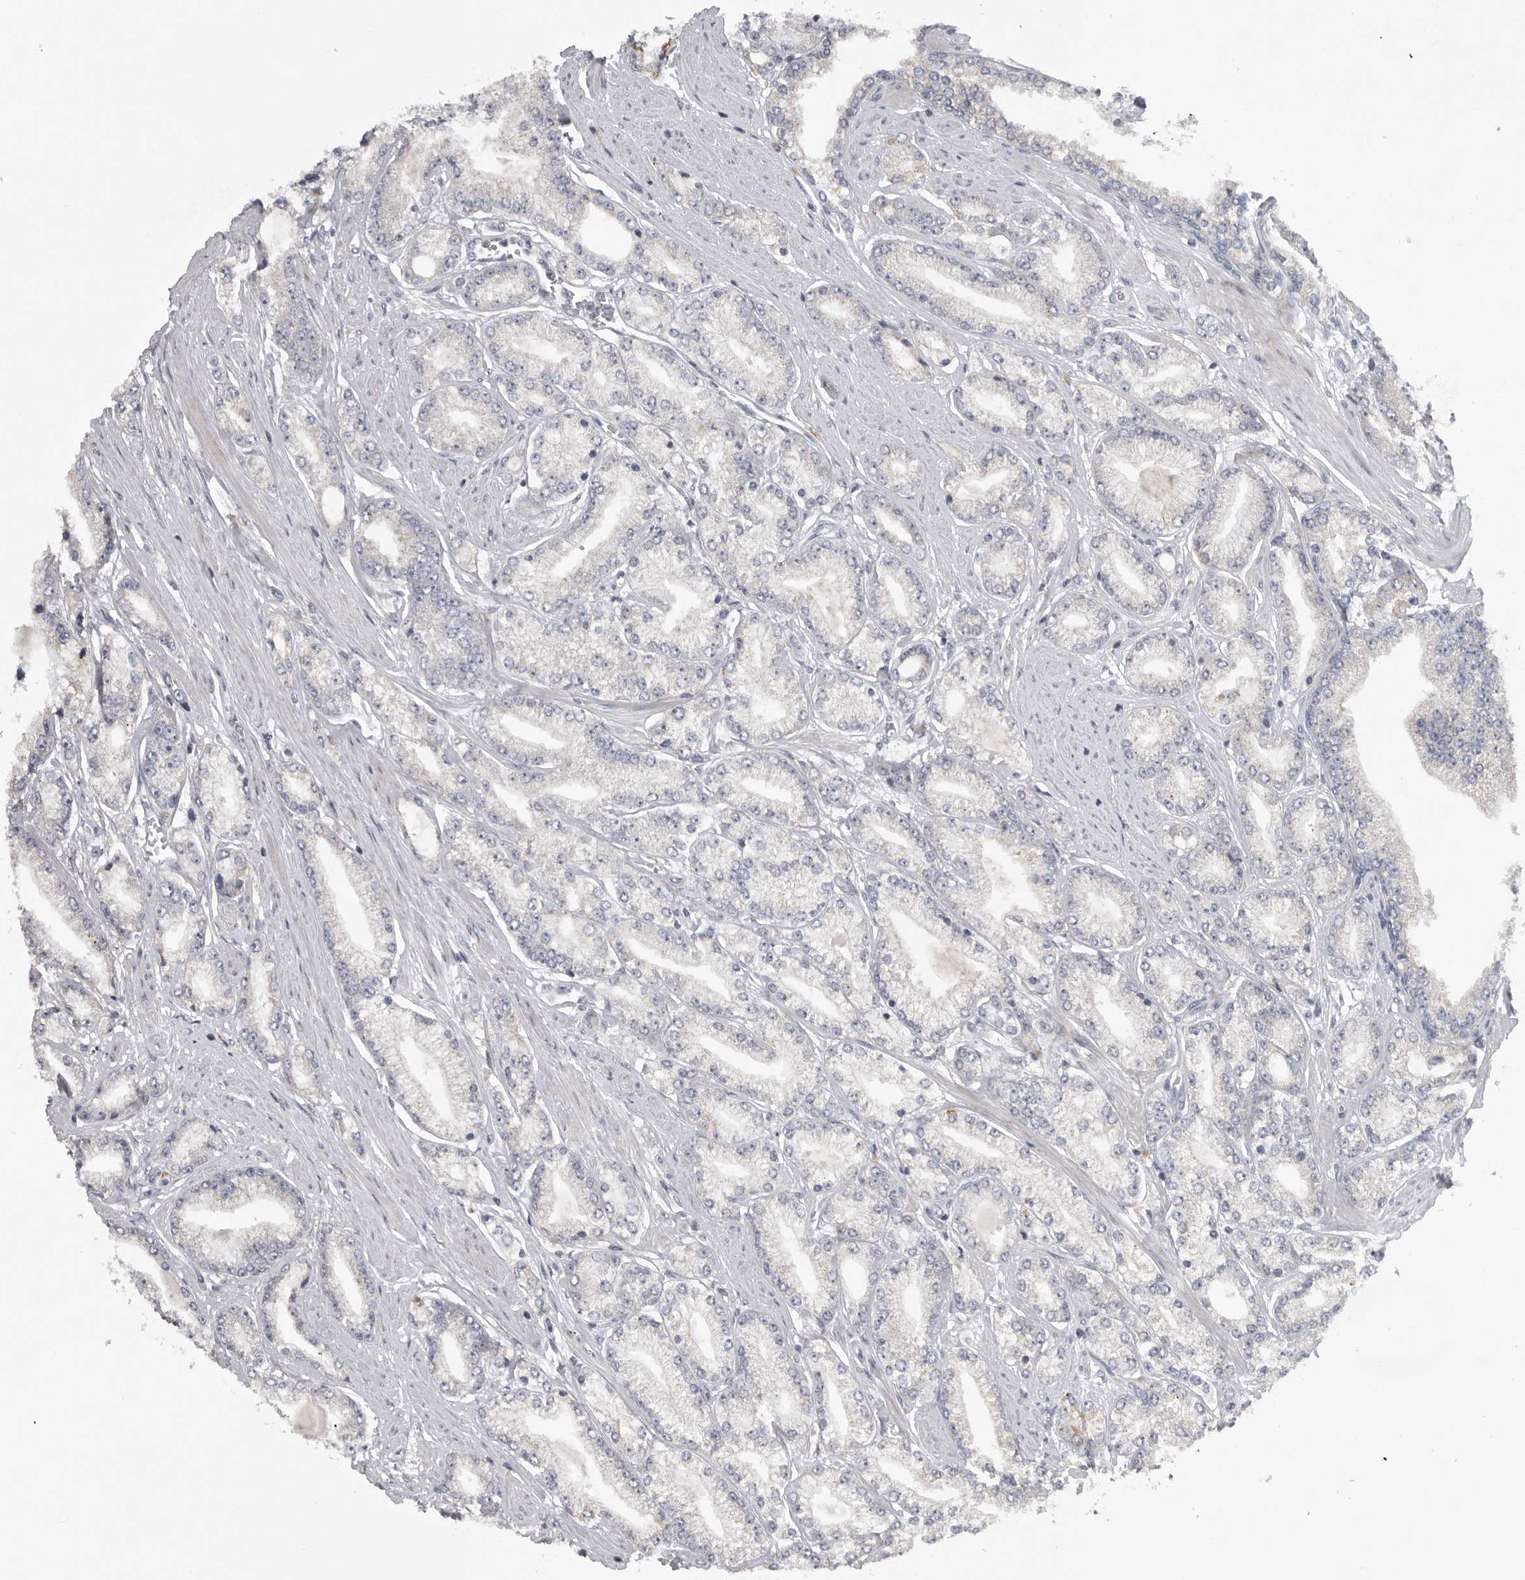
{"staining": {"intensity": "negative", "quantity": "none", "location": "none"}, "tissue": "prostate cancer", "cell_type": "Tumor cells", "image_type": "cancer", "snomed": [{"axis": "morphology", "description": "Adenocarcinoma, Low grade"}, {"axis": "topography", "description": "Prostate"}], "caption": "This micrograph is of low-grade adenocarcinoma (prostate) stained with IHC to label a protein in brown with the nuclei are counter-stained blue. There is no expression in tumor cells. (Brightfield microscopy of DAB (3,3'-diaminobenzidine) immunohistochemistry at high magnification).", "gene": "USP24", "patient": {"sex": "male", "age": 62}}